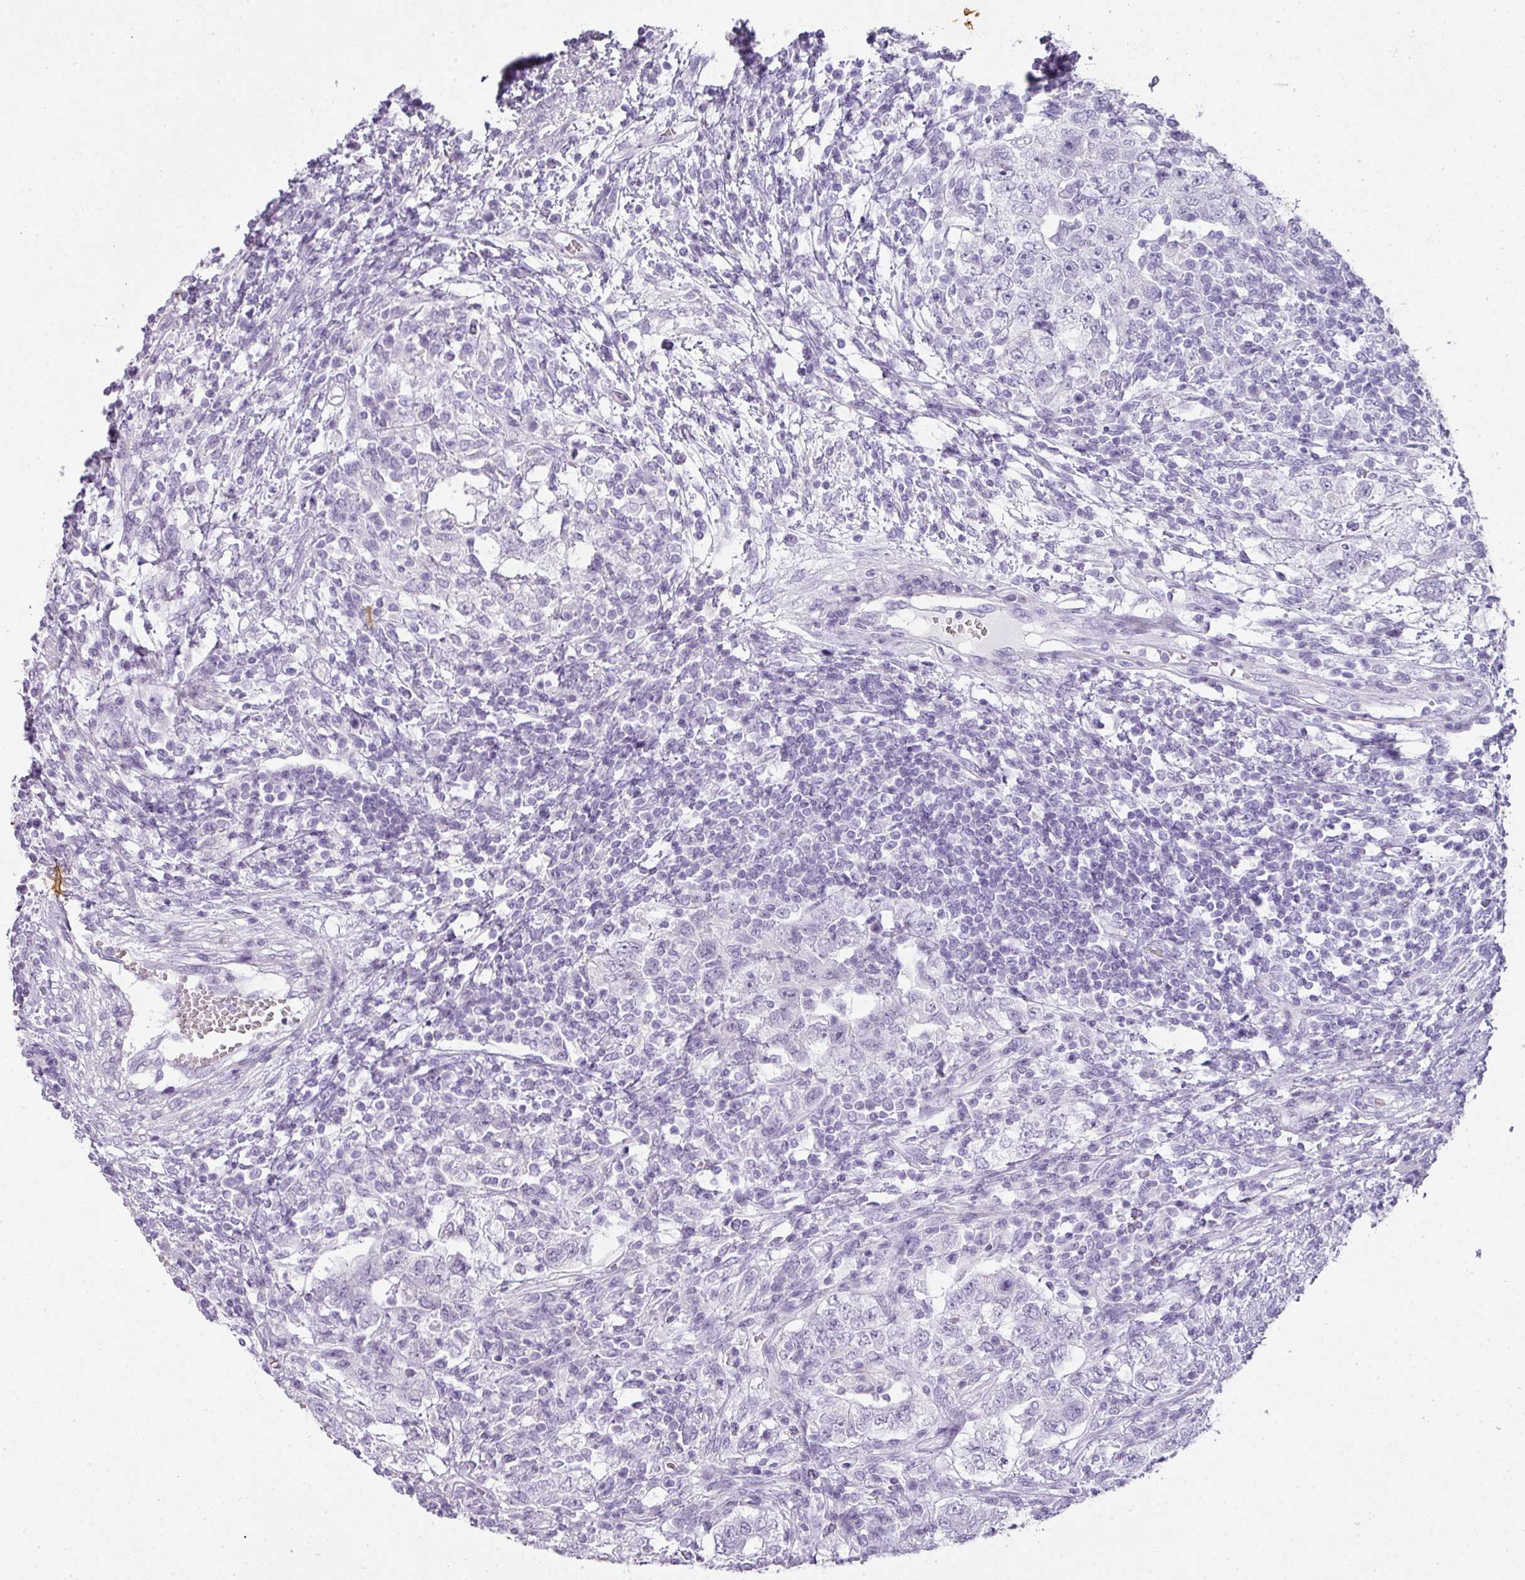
{"staining": {"intensity": "negative", "quantity": "none", "location": "none"}, "tissue": "testis cancer", "cell_type": "Tumor cells", "image_type": "cancer", "snomed": [{"axis": "morphology", "description": "Carcinoma, Embryonal, NOS"}, {"axis": "topography", "description": "Testis"}], "caption": "A high-resolution photomicrograph shows immunohistochemistry staining of testis embryonal carcinoma, which shows no significant positivity in tumor cells. The staining is performed using DAB brown chromogen with nuclei counter-stained in using hematoxylin.", "gene": "RBMY1F", "patient": {"sex": "male", "age": 26}}